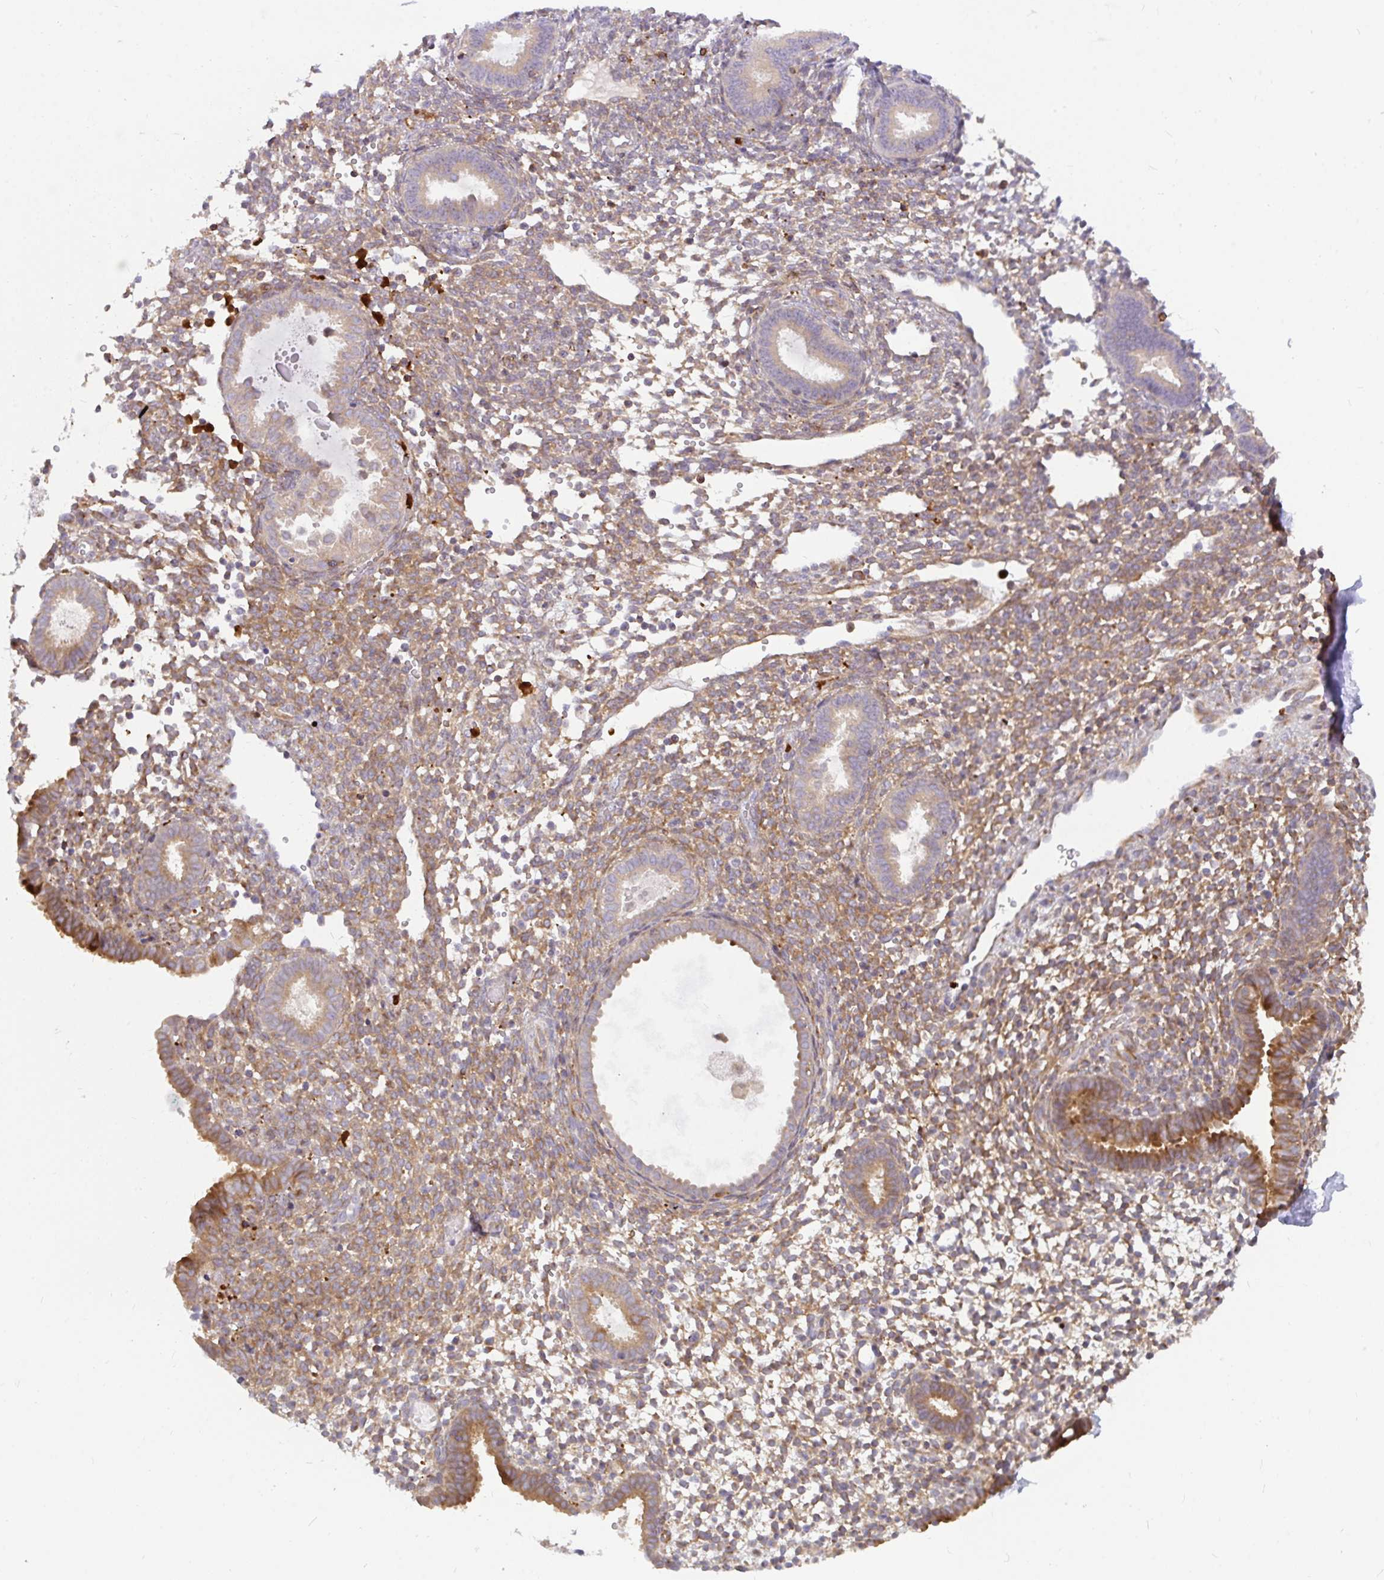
{"staining": {"intensity": "moderate", "quantity": "<25%", "location": "cytoplasmic/membranous"}, "tissue": "endometrium", "cell_type": "Cells in endometrial stroma", "image_type": "normal", "snomed": [{"axis": "morphology", "description": "Normal tissue, NOS"}, {"axis": "topography", "description": "Endometrium"}], "caption": "Immunohistochemistry (IHC) (DAB (3,3'-diaminobenzidine)) staining of unremarkable endometrium demonstrates moderate cytoplasmic/membranous protein staining in about <25% of cells in endometrial stroma.", "gene": "CSF3R", "patient": {"sex": "female", "age": 36}}